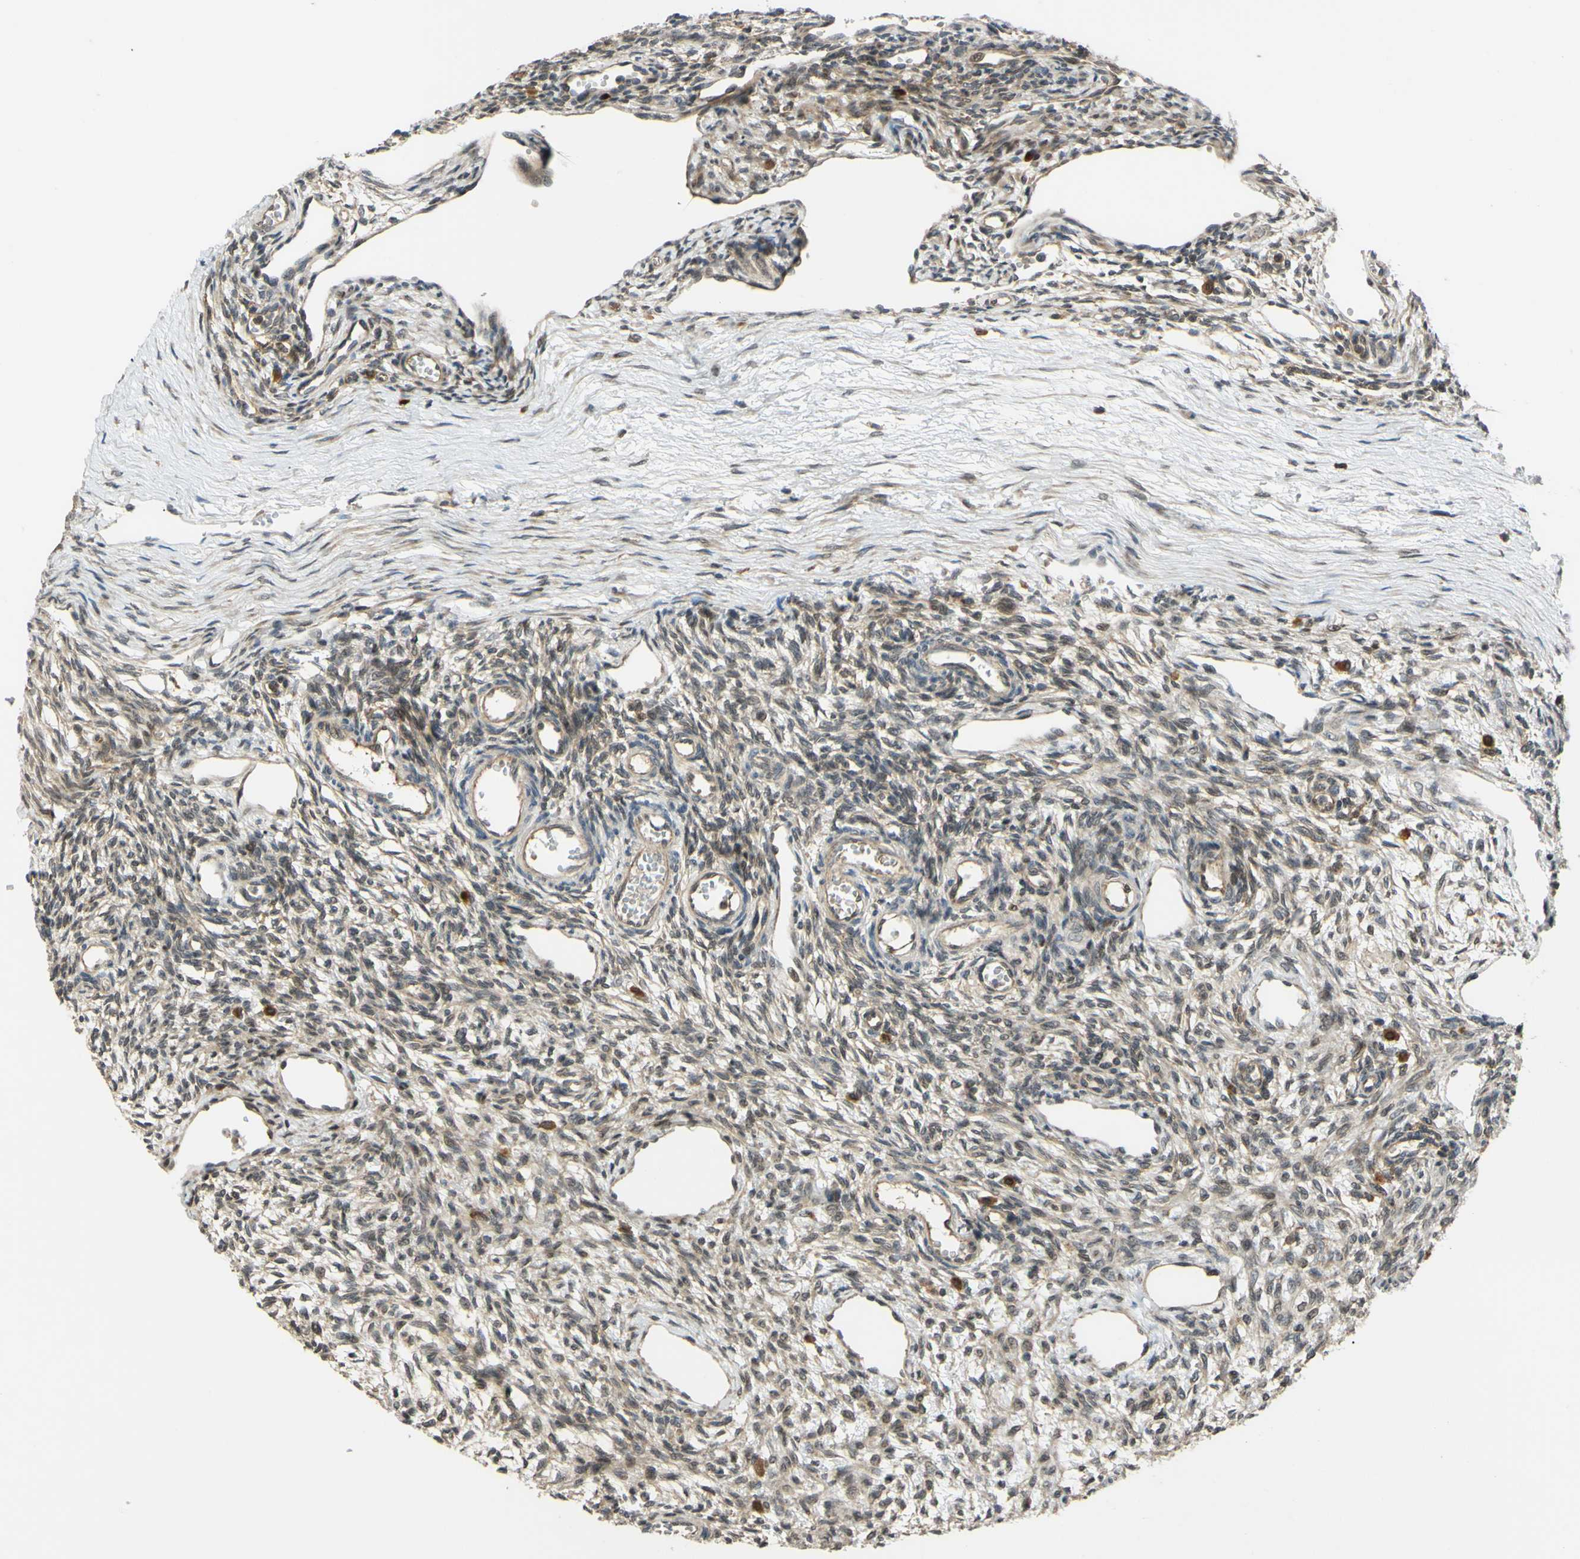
{"staining": {"intensity": "weak", "quantity": "25%-75%", "location": "cytoplasmic/membranous"}, "tissue": "ovary", "cell_type": "Ovarian stroma cells", "image_type": "normal", "snomed": [{"axis": "morphology", "description": "Normal tissue, NOS"}, {"axis": "topography", "description": "Ovary"}], "caption": "A histopathology image of human ovary stained for a protein exhibits weak cytoplasmic/membranous brown staining in ovarian stroma cells. (Stains: DAB in brown, nuclei in blue, Microscopy: brightfield microscopy at high magnification).", "gene": "ABCC8", "patient": {"sex": "female", "age": 33}}